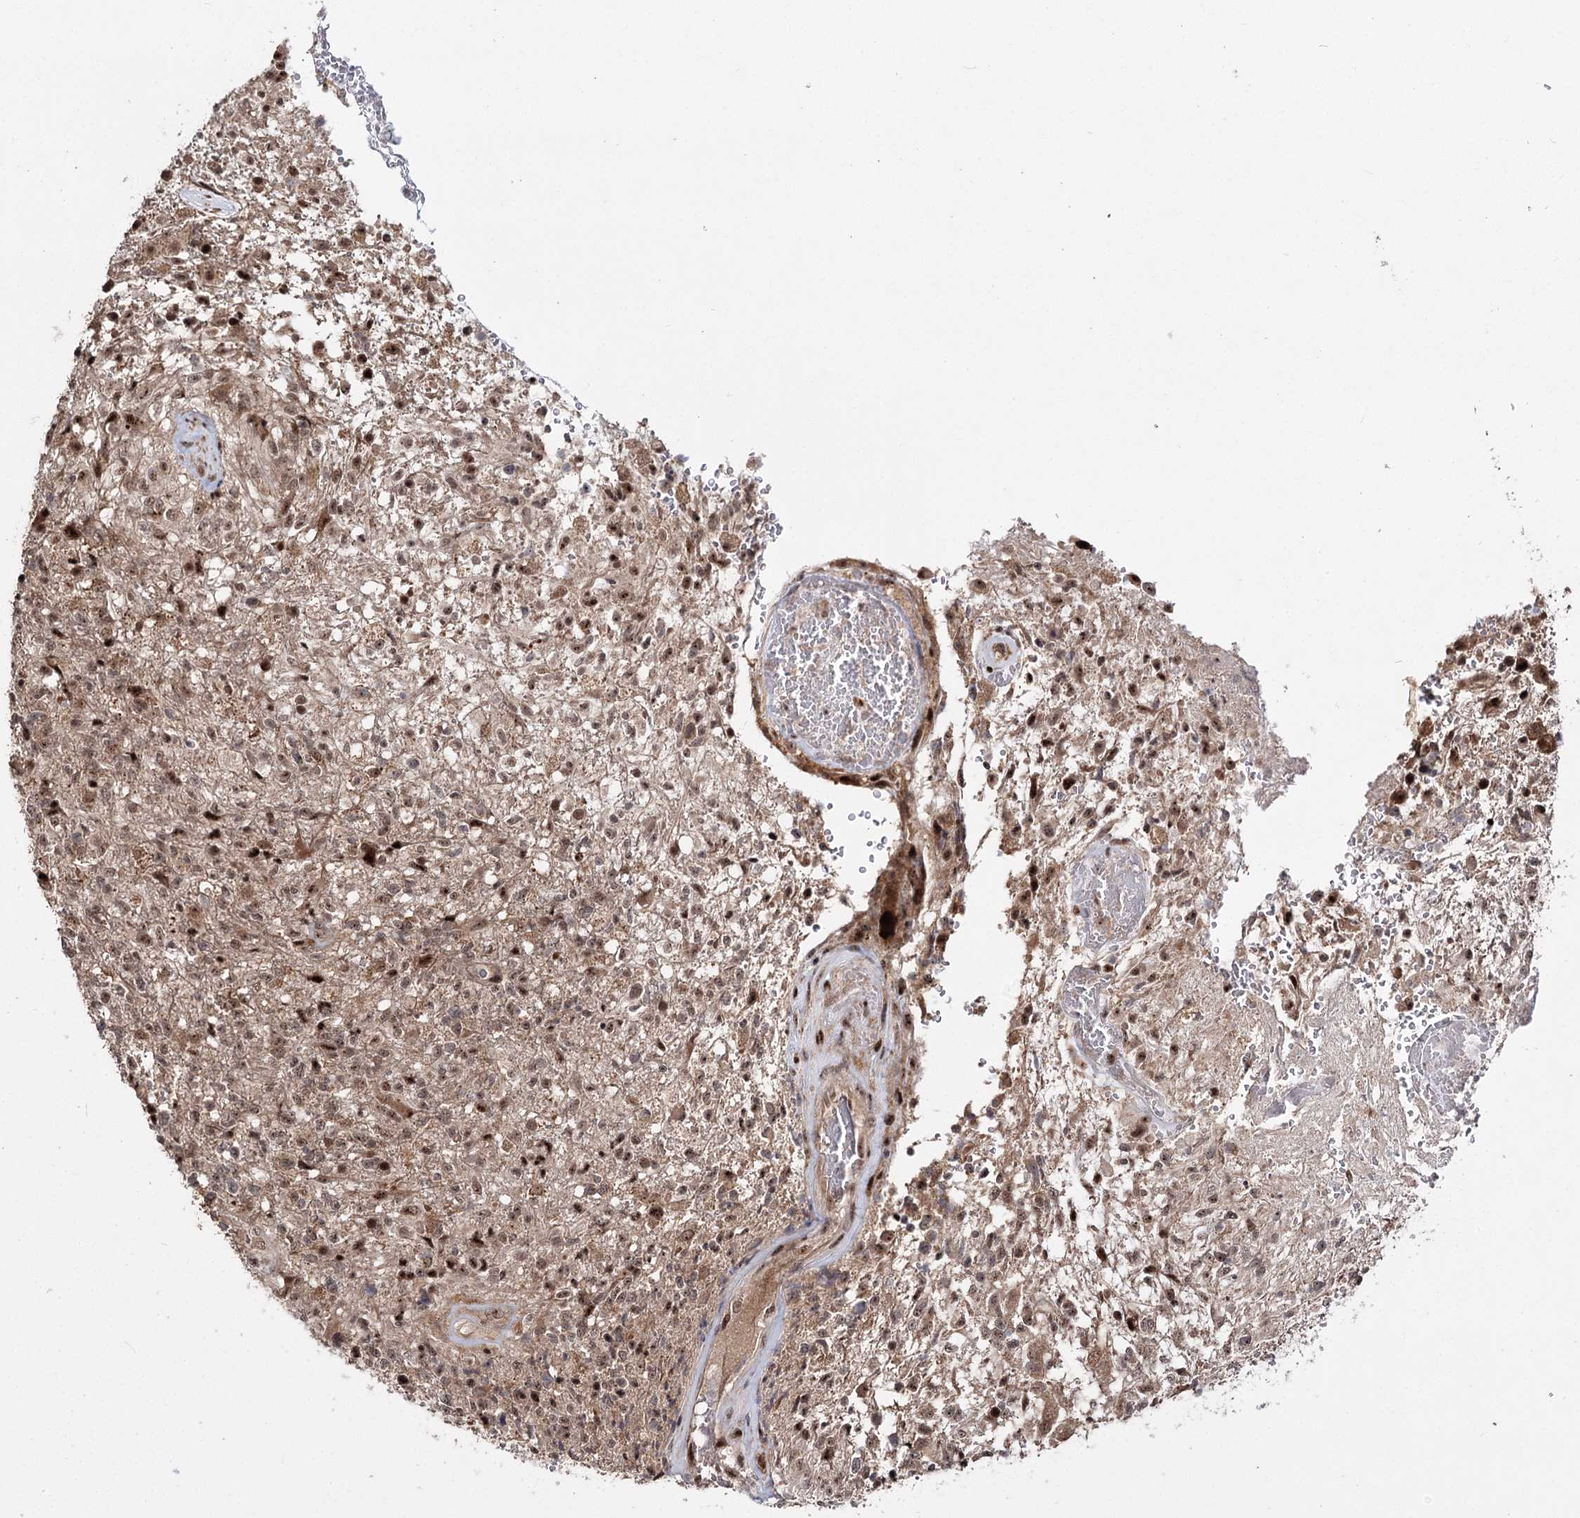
{"staining": {"intensity": "moderate", "quantity": ">75%", "location": "cytoplasmic/membranous,nuclear"}, "tissue": "glioma", "cell_type": "Tumor cells", "image_type": "cancer", "snomed": [{"axis": "morphology", "description": "Glioma, malignant, High grade"}, {"axis": "topography", "description": "Brain"}], "caption": "Malignant glioma (high-grade) stained for a protein exhibits moderate cytoplasmic/membranous and nuclear positivity in tumor cells. (DAB IHC, brown staining for protein, blue staining for nuclei).", "gene": "MKNK2", "patient": {"sex": "male", "age": 56}}